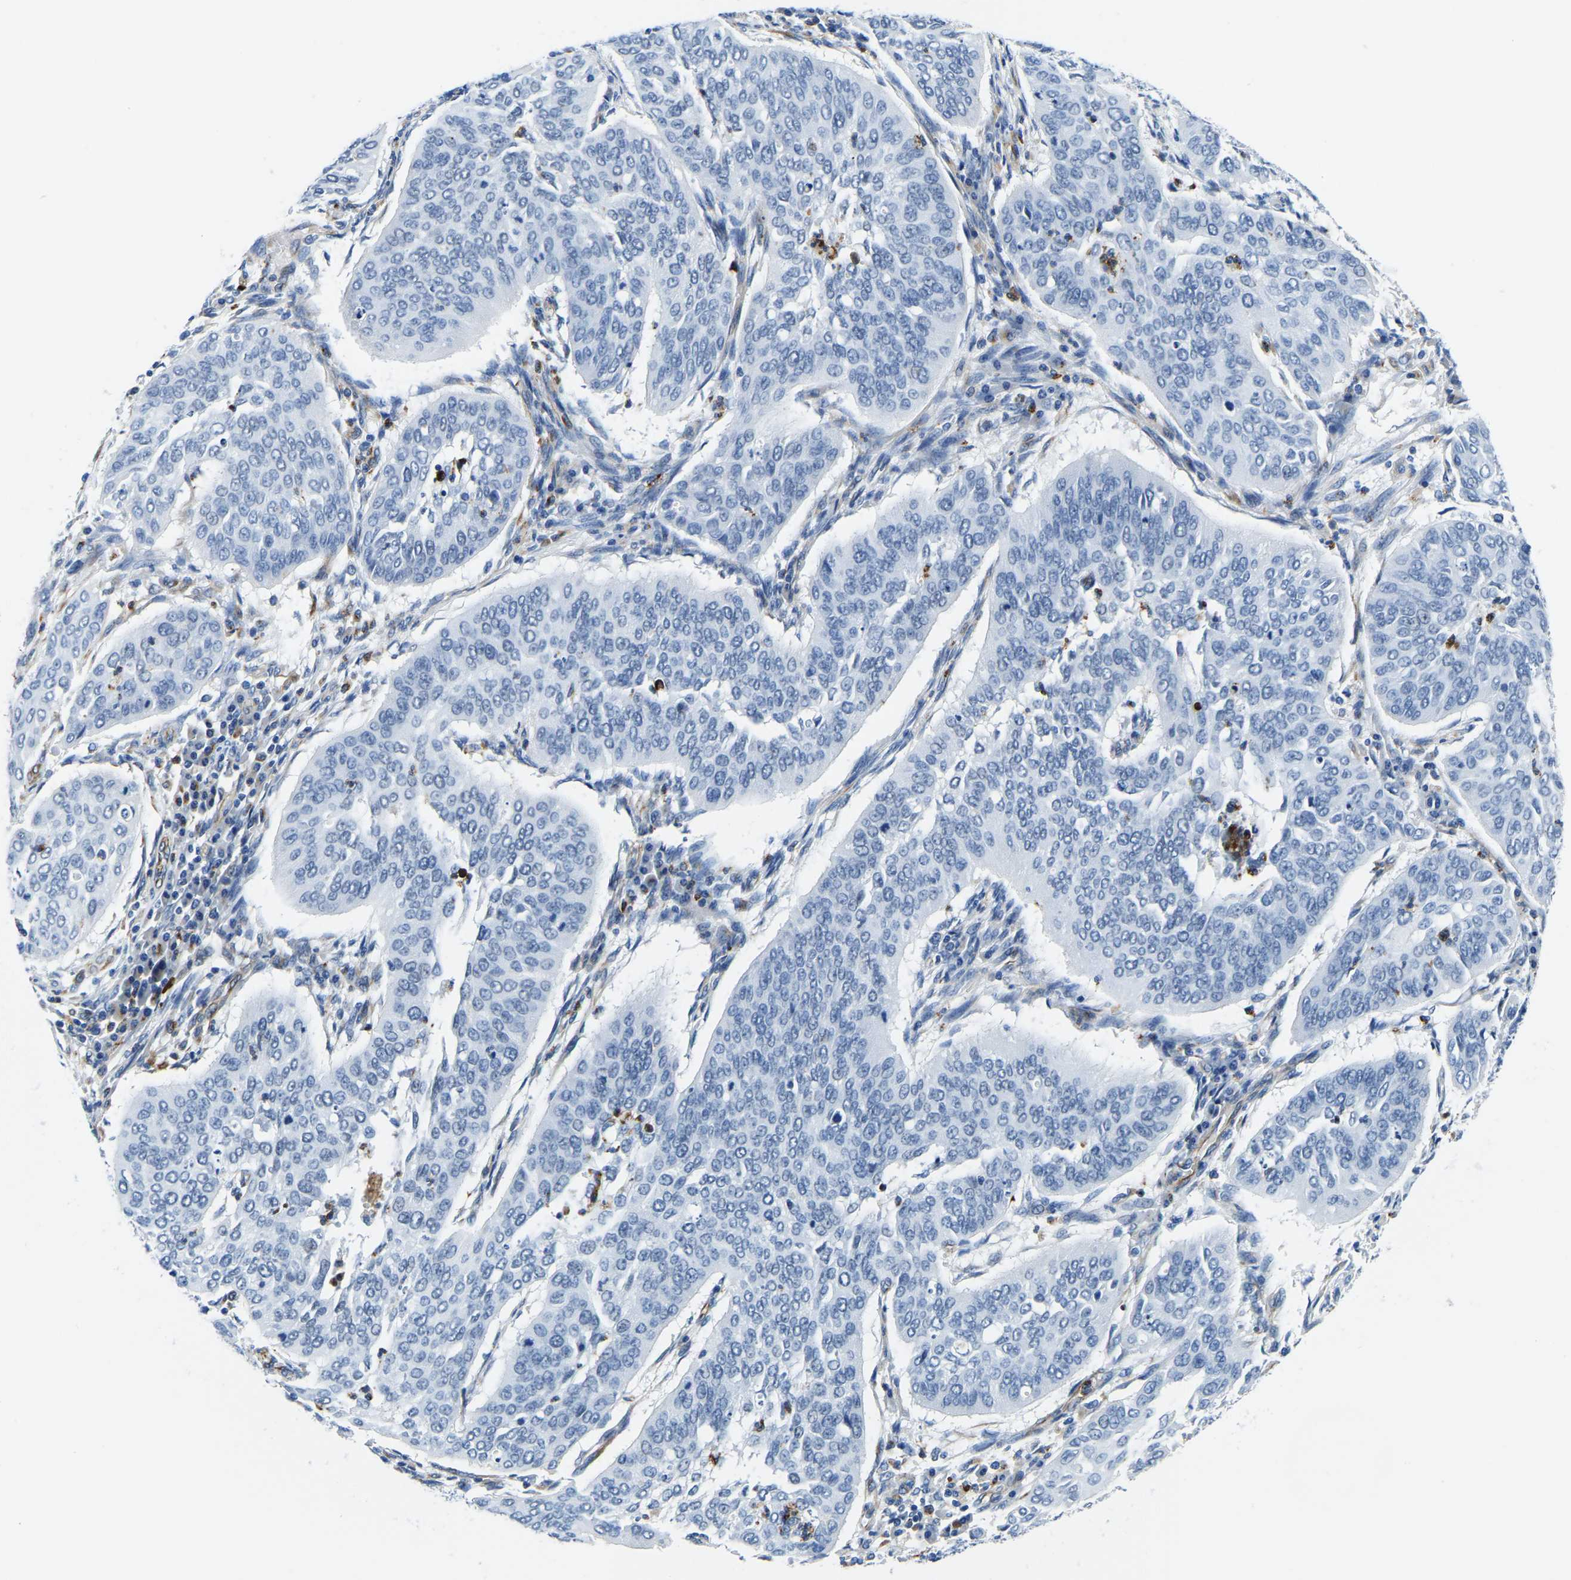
{"staining": {"intensity": "negative", "quantity": "none", "location": "none"}, "tissue": "cervical cancer", "cell_type": "Tumor cells", "image_type": "cancer", "snomed": [{"axis": "morphology", "description": "Normal tissue, NOS"}, {"axis": "morphology", "description": "Squamous cell carcinoma, NOS"}, {"axis": "topography", "description": "Cervix"}], "caption": "IHC of human cervical squamous cell carcinoma reveals no staining in tumor cells. Brightfield microscopy of IHC stained with DAB (brown) and hematoxylin (blue), captured at high magnification.", "gene": "MS4A3", "patient": {"sex": "female", "age": 39}}